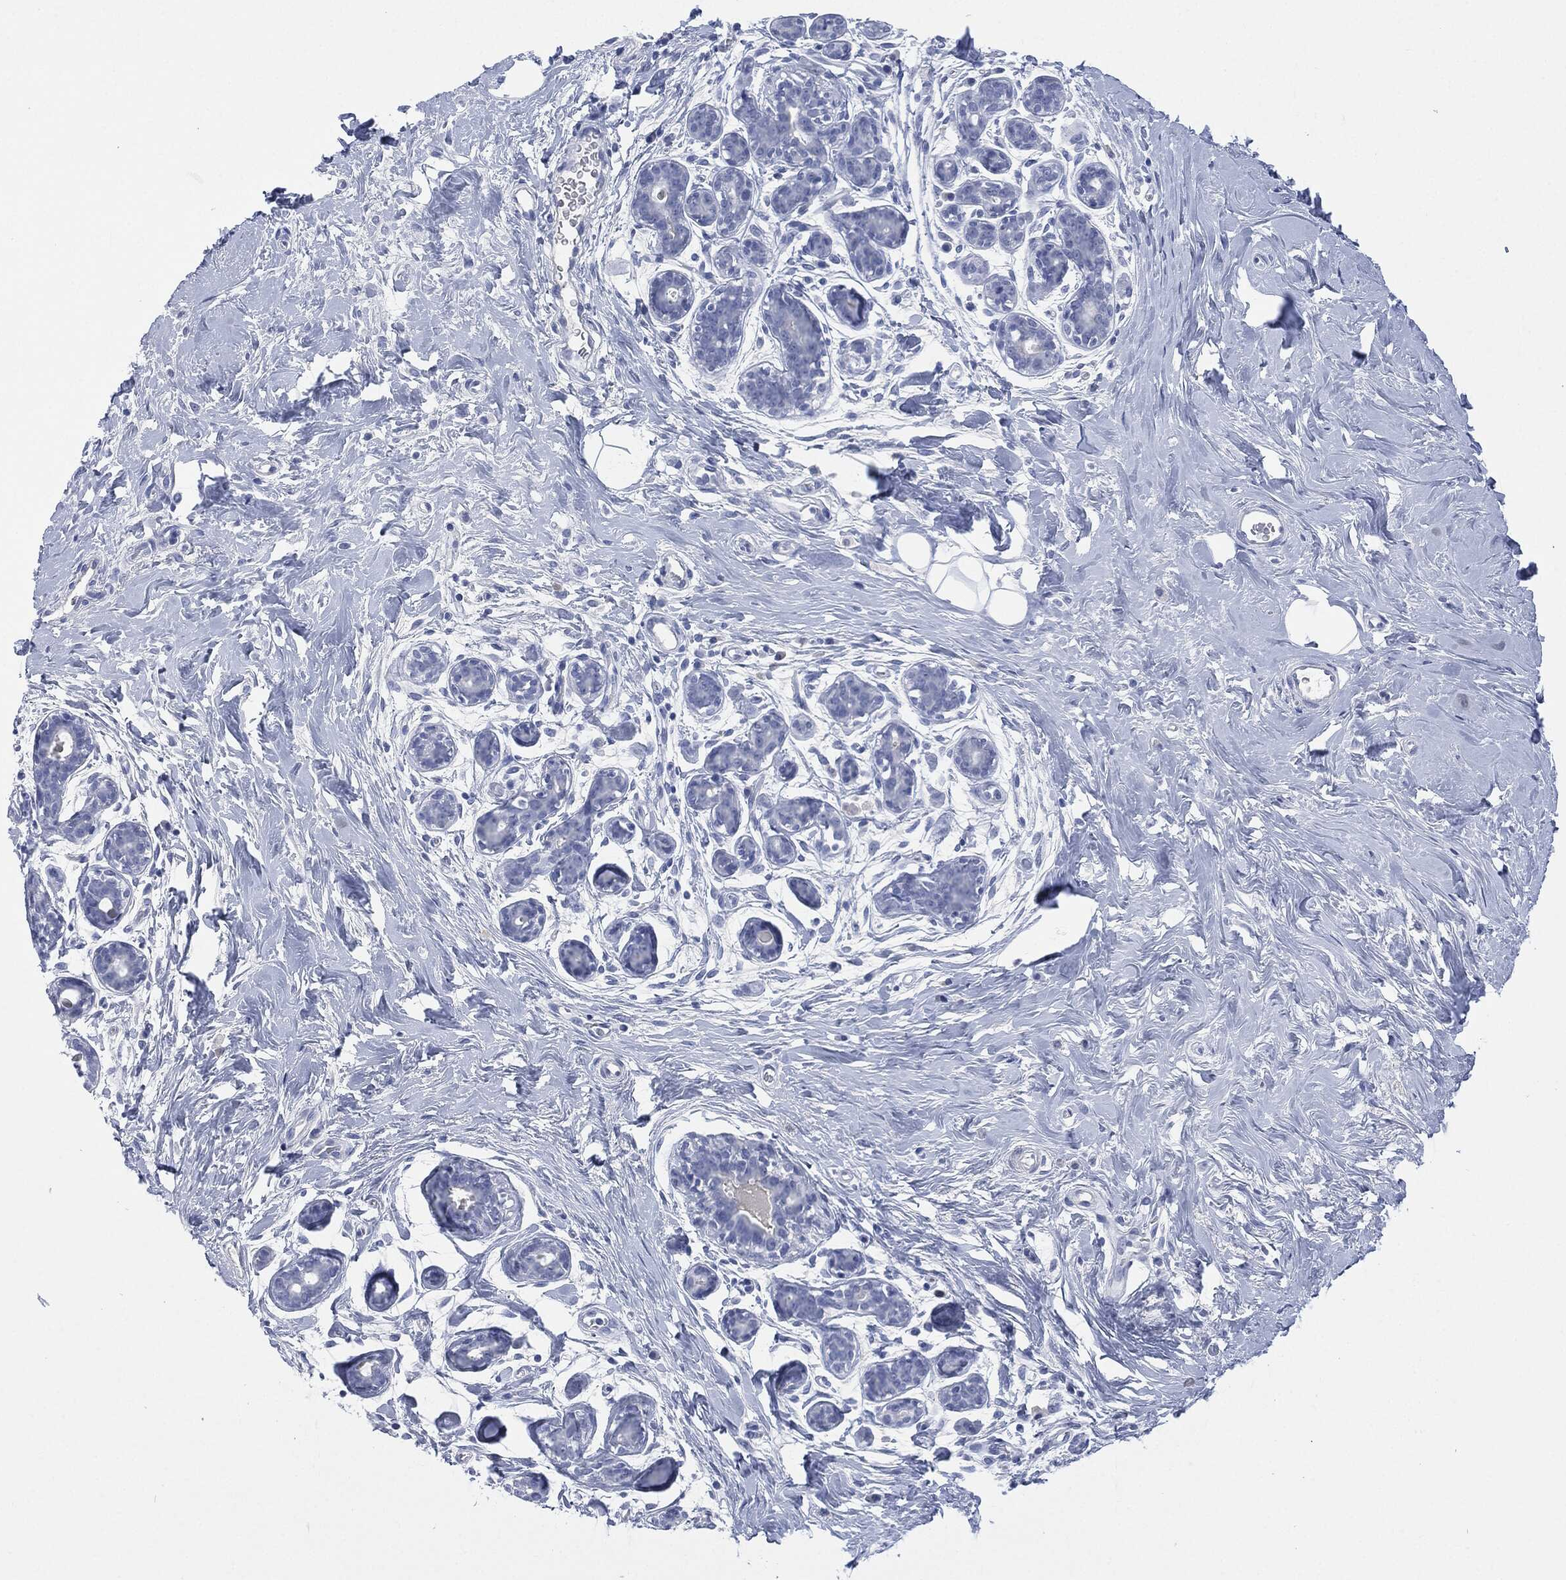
{"staining": {"intensity": "negative", "quantity": "none", "location": "none"}, "tissue": "breast", "cell_type": "Adipocytes", "image_type": "normal", "snomed": [{"axis": "morphology", "description": "Normal tissue, NOS"}, {"axis": "topography", "description": "Breast"}], "caption": "IHC photomicrograph of unremarkable human breast stained for a protein (brown), which reveals no staining in adipocytes.", "gene": "MUC16", "patient": {"sex": "female", "age": 43}}